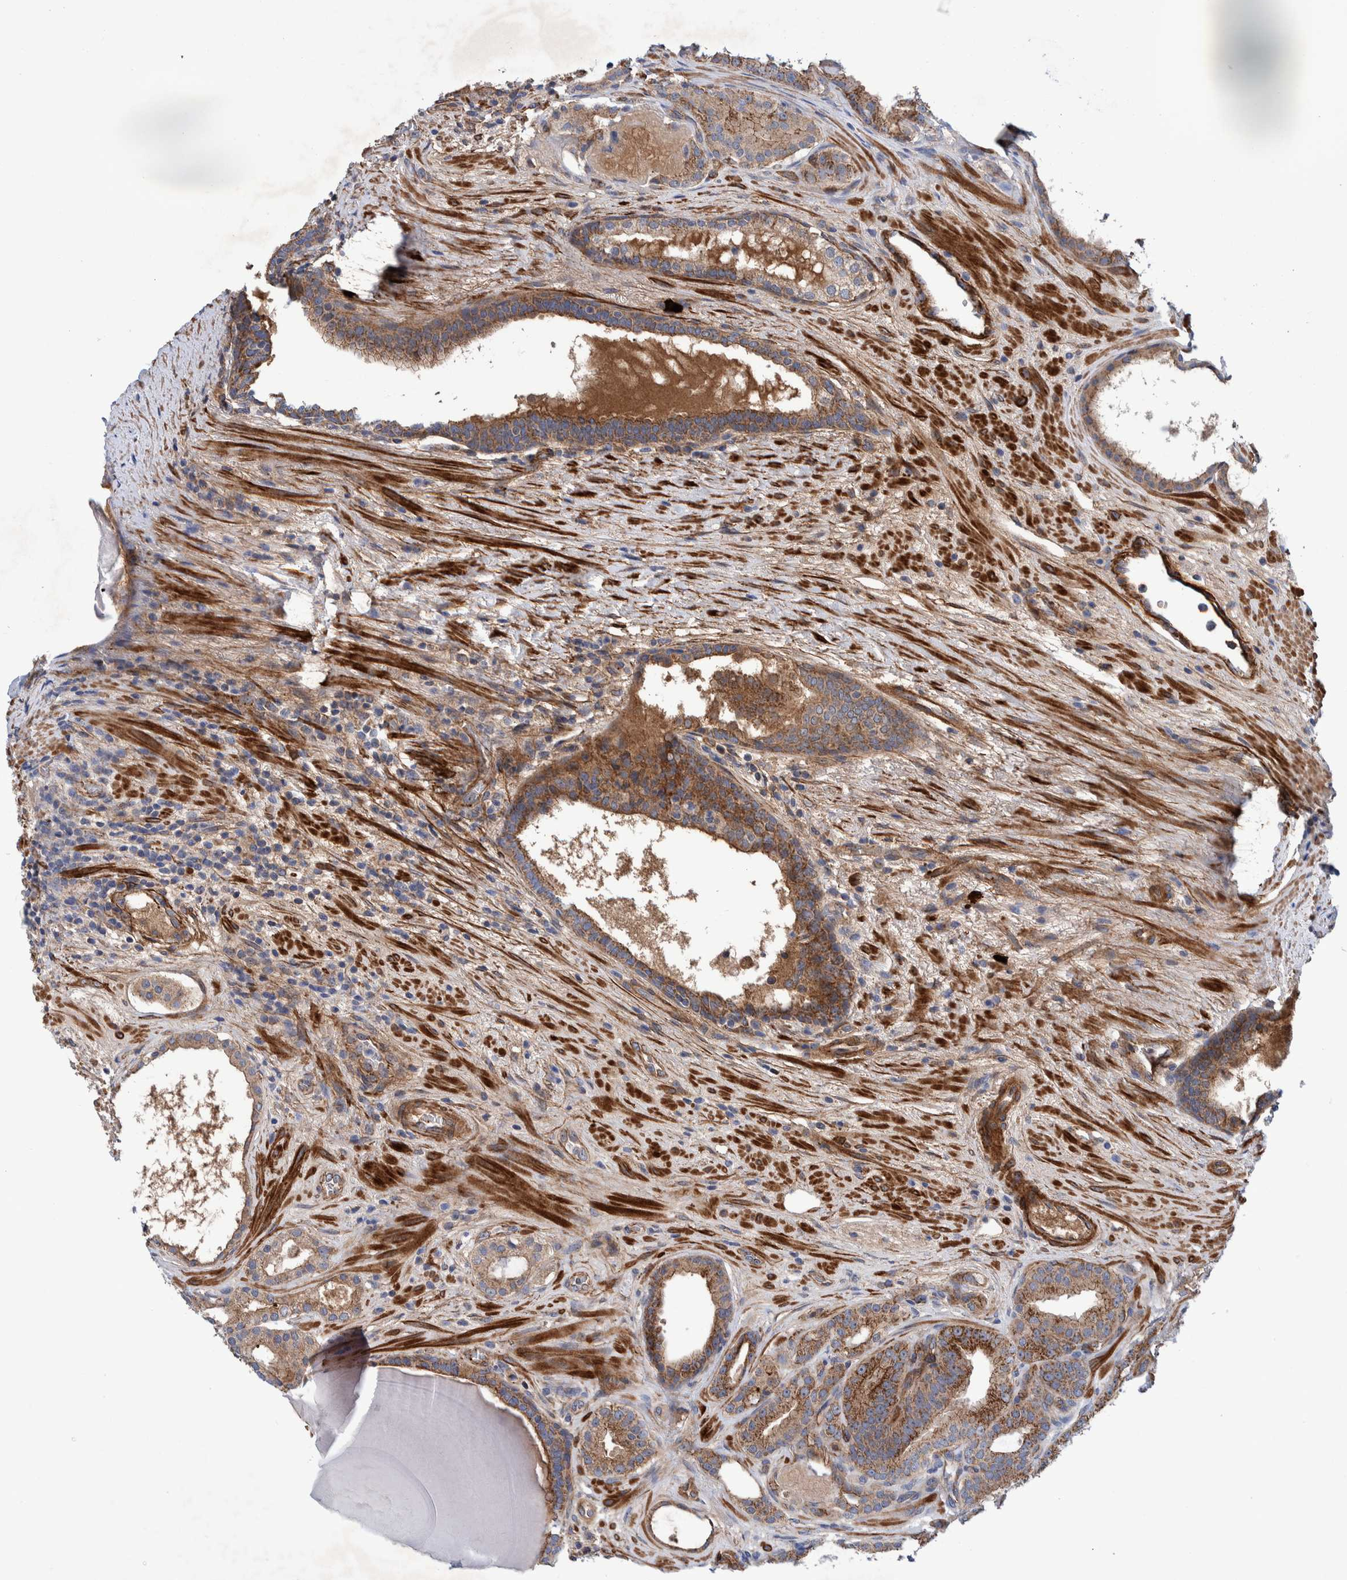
{"staining": {"intensity": "strong", "quantity": "25%-75%", "location": "cytoplasmic/membranous"}, "tissue": "prostate cancer", "cell_type": "Tumor cells", "image_type": "cancer", "snomed": [{"axis": "morphology", "description": "Adenocarcinoma, High grade"}, {"axis": "topography", "description": "Prostate"}], "caption": "Protein staining of prostate cancer (high-grade adenocarcinoma) tissue exhibits strong cytoplasmic/membranous staining in about 25%-75% of tumor cells.", "gene": "SLC25A10", "patient": {"sex": "male", "age": 60}}